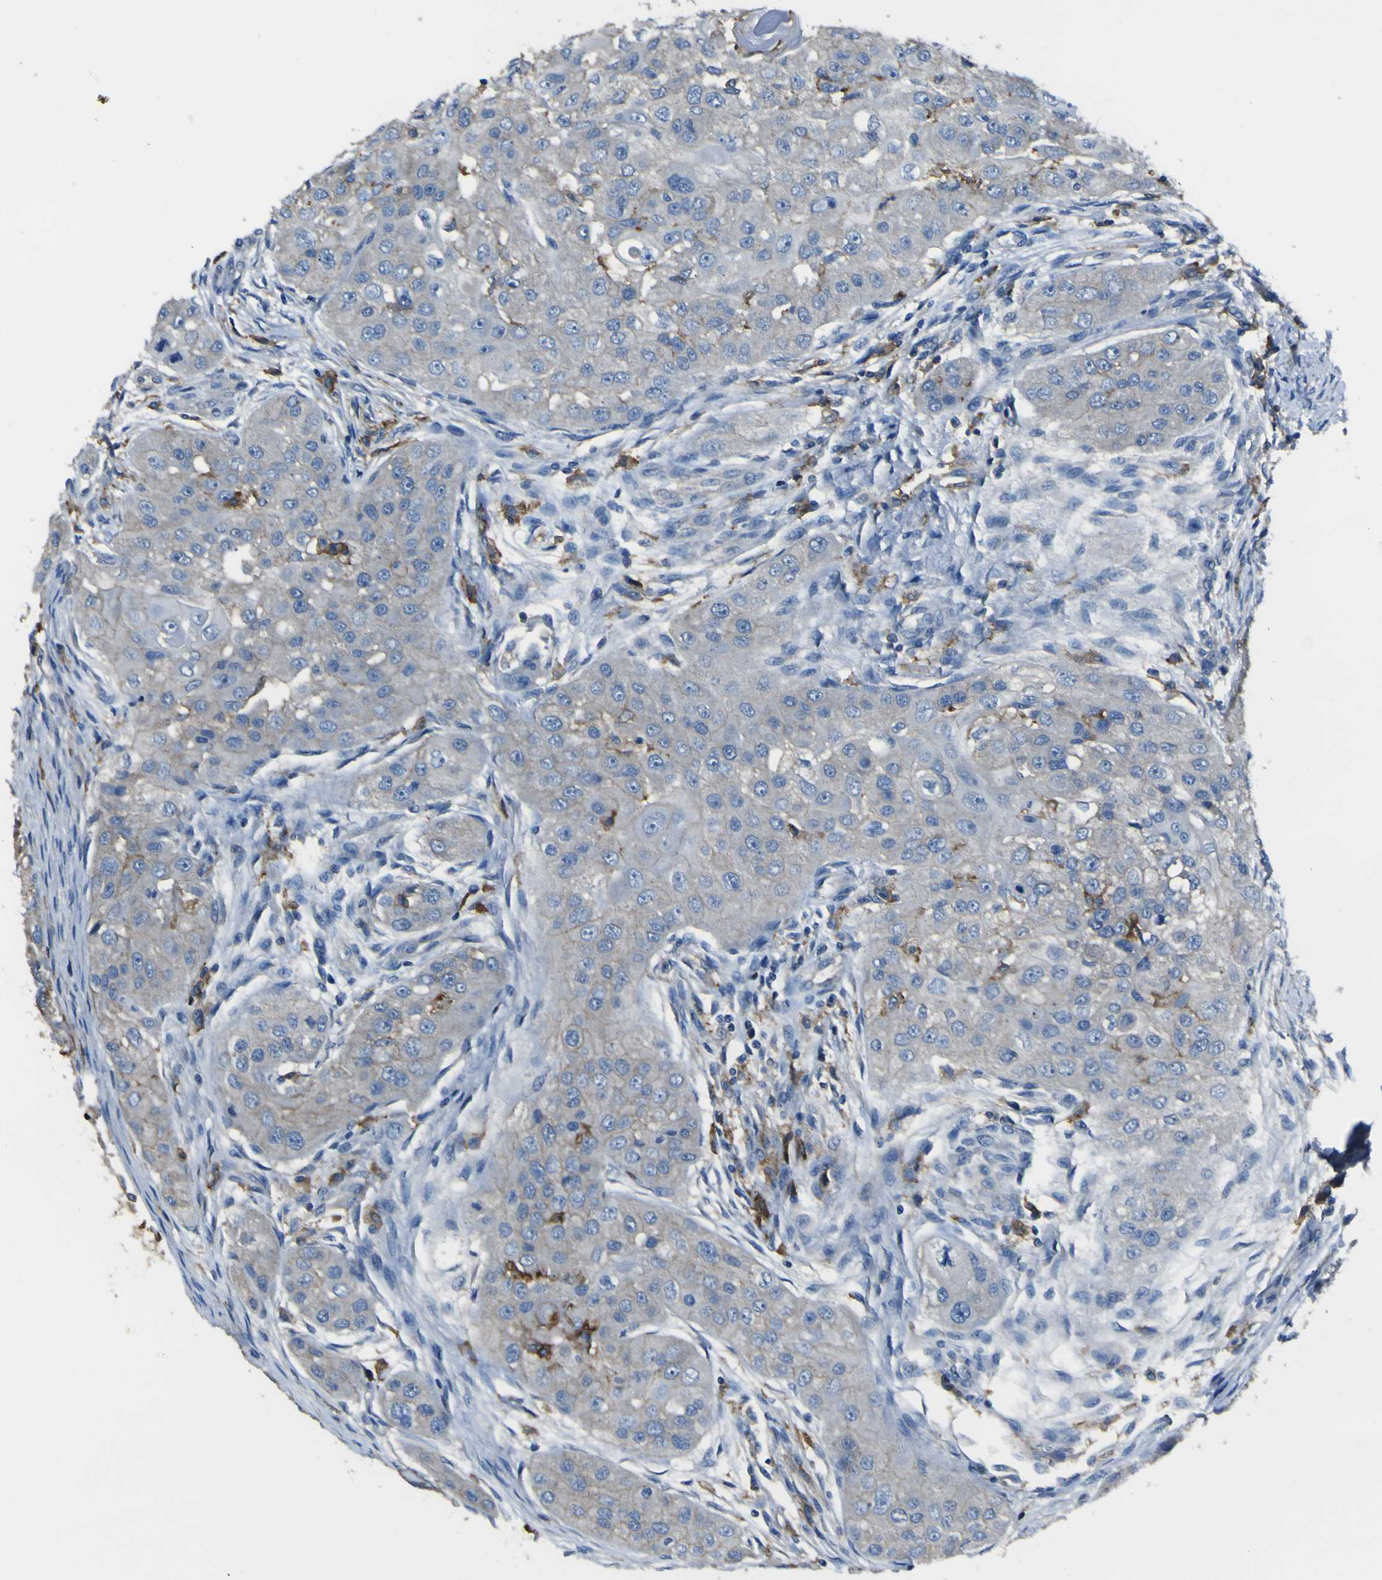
{"staining": {"intensity": "negative", "quantity": "none", "location": "none"}, "tissue": "head and neck cancer", "cell_type": "Tumor cells", "image_type": "cancer", "snomed": [{"axis": "morphology", "description": "Normal tissue, NOS"}, {"axis": "morphology", "description": "Squamous cell carcinoma, NOS"}, {"axis": "topography", "description": "Skeletal muscle"}, {"axis": "topography", "description": "Head-Neck"}], "caption": "Immunohistochemical staining of head and neck squamous cell carcinoma demonstrates no significant positivity in tumor cells.", "gene": "LAIR1", "patient": {"sex": "male", "age": 51}}